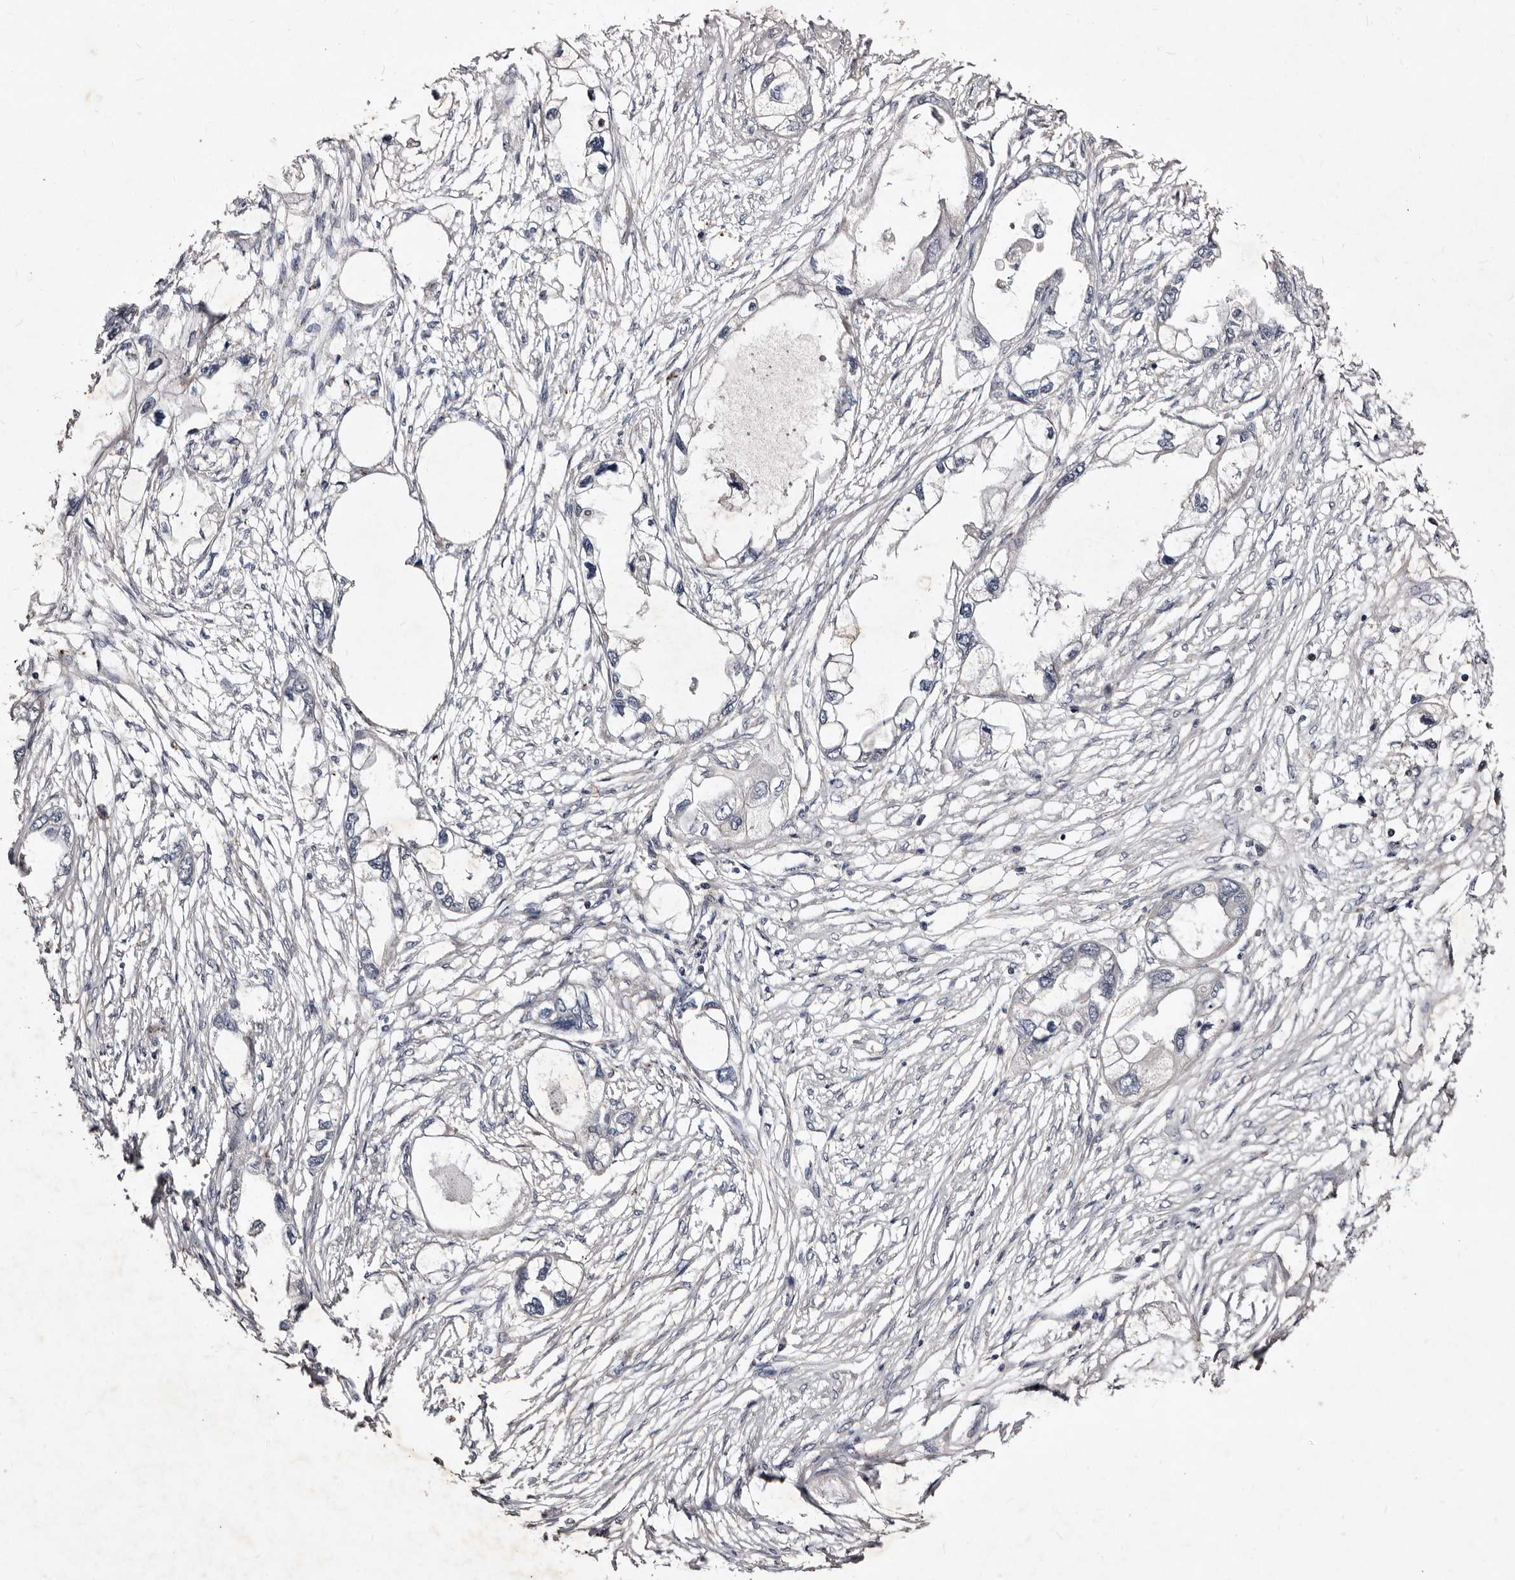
{"staining": {"intensity": "negative", "quantity": "none", "location": "none"}, "tissue": "endometrial cancer", "cell_type": "Tumor cells", "image_type": "cancer", "snomed": [{"axis": "morphology", "description": "Adenocarcinoma, NOS"}, {"axis": "morphology", "description": "Adenocarcinoma, metastatic, NOS"}, {"axis": "topography", "description": "Adipose tissue"}, {"axis": "topography", "description": "Endometrium"}], "caption": "Tumor cells are negative for protein expression in human endometrial cancer (adenocarcinoma). (DAB (3,3'-diaminobenzidine) immunohistochemistry, high magnification).", "gene": "MKRN3", "patient": {"sex": "female", "age": 67}}